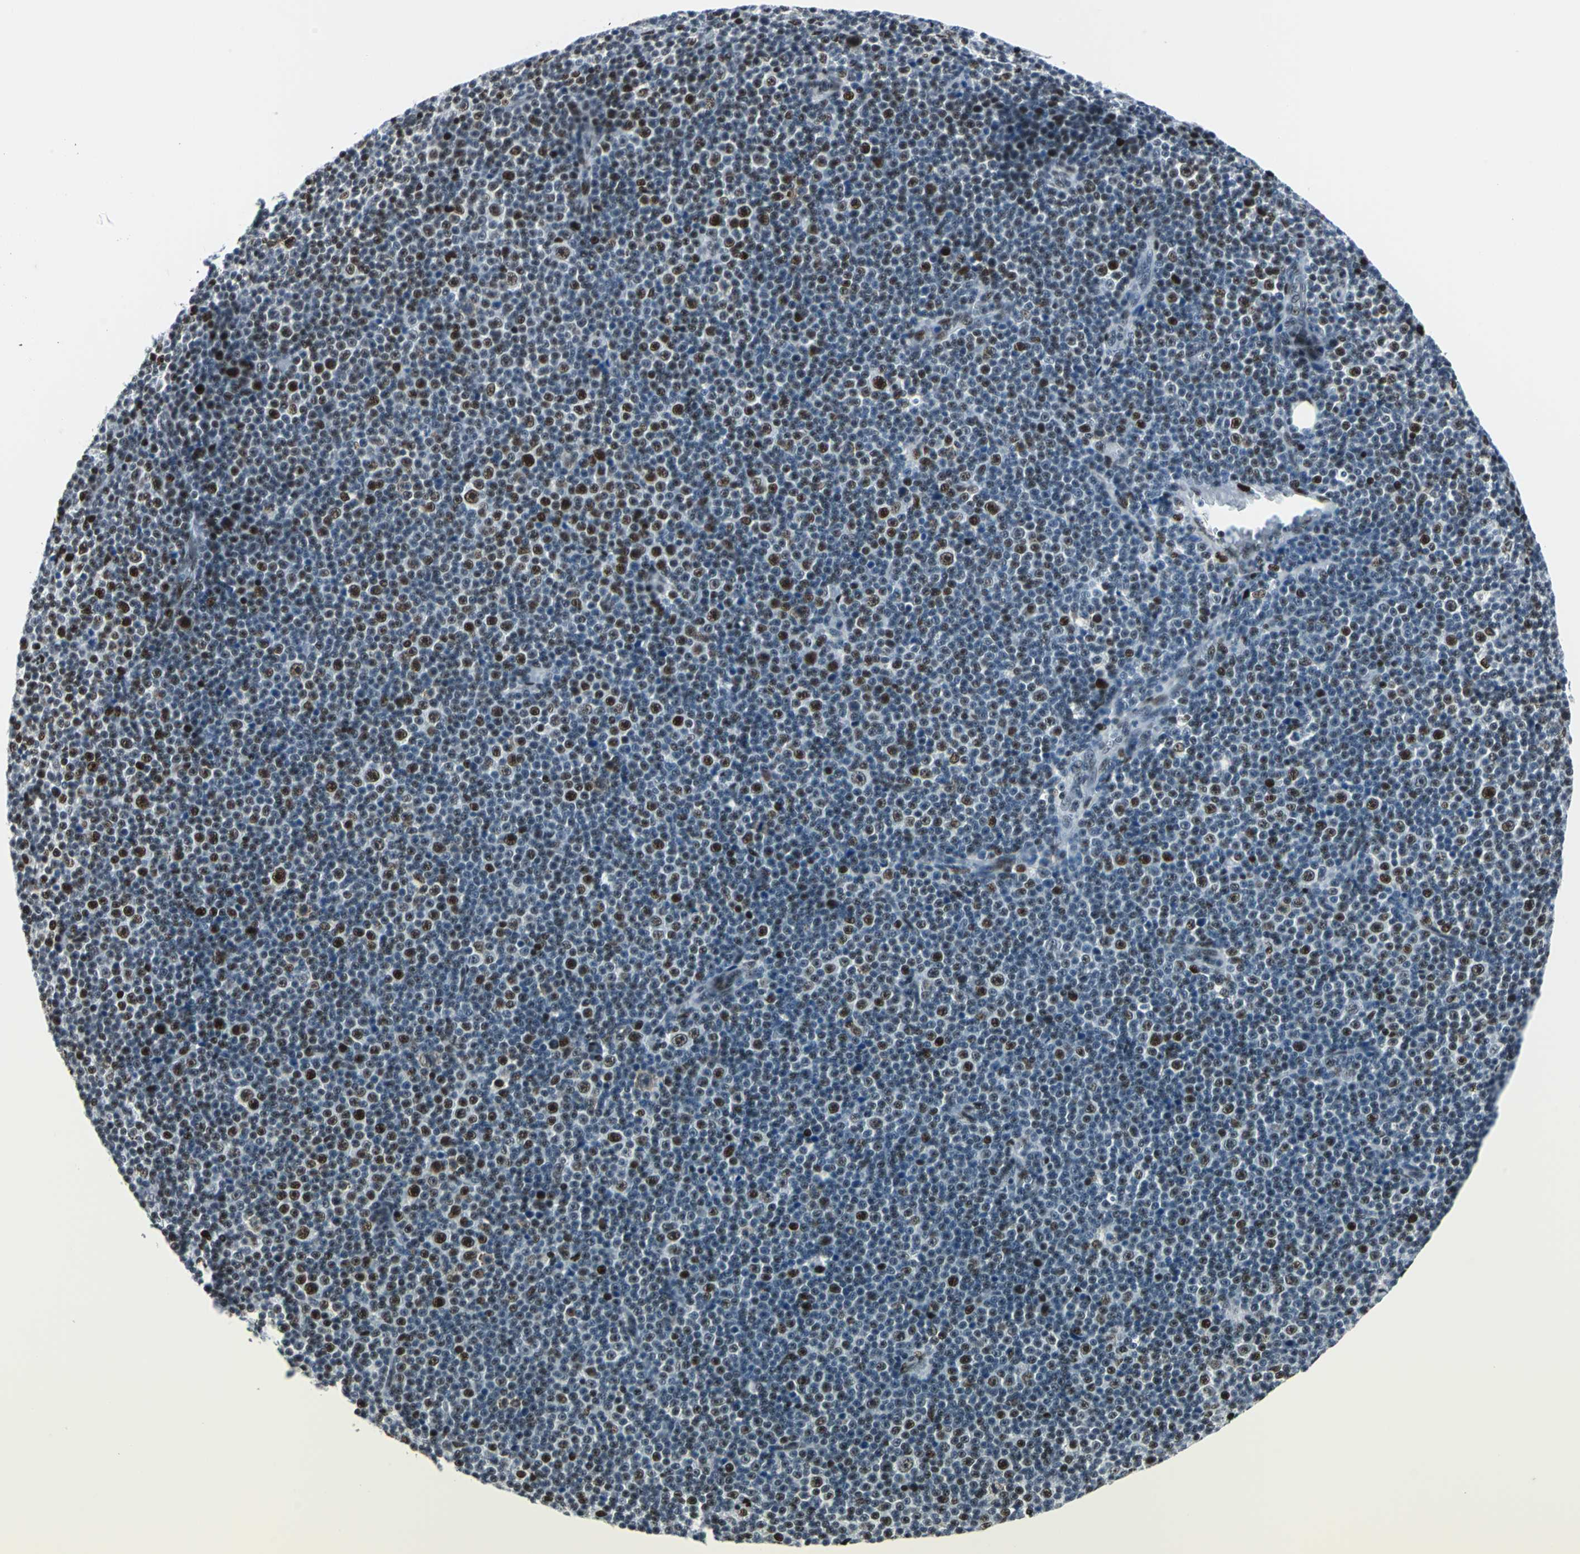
{"staining": {"intensity": "strong", "quantity": "25%-75%", "location": "nuclear"}, "tissue": "lymphoma", "cell_type": "Tumor cells", "image_type": "cancer", "snomed": [{"axis": "morphology", "description": "Malignant lymphoma, non-Hodgkin's type, Low grade"}, {"axis": "topography", "description": "Lymph node"}], "caption": "High-power microscopy captured an IHC micrograph of low-grade malignant lymphoma, non-Hodgkin's type, revealing strong nuclear staining in approximately 25%-75% of tumor cells. (Brightfield microscopy of DAB IHC at high magnification).", "gene": "HDAC2", "patient": {"sex": "female", "age": 67}}